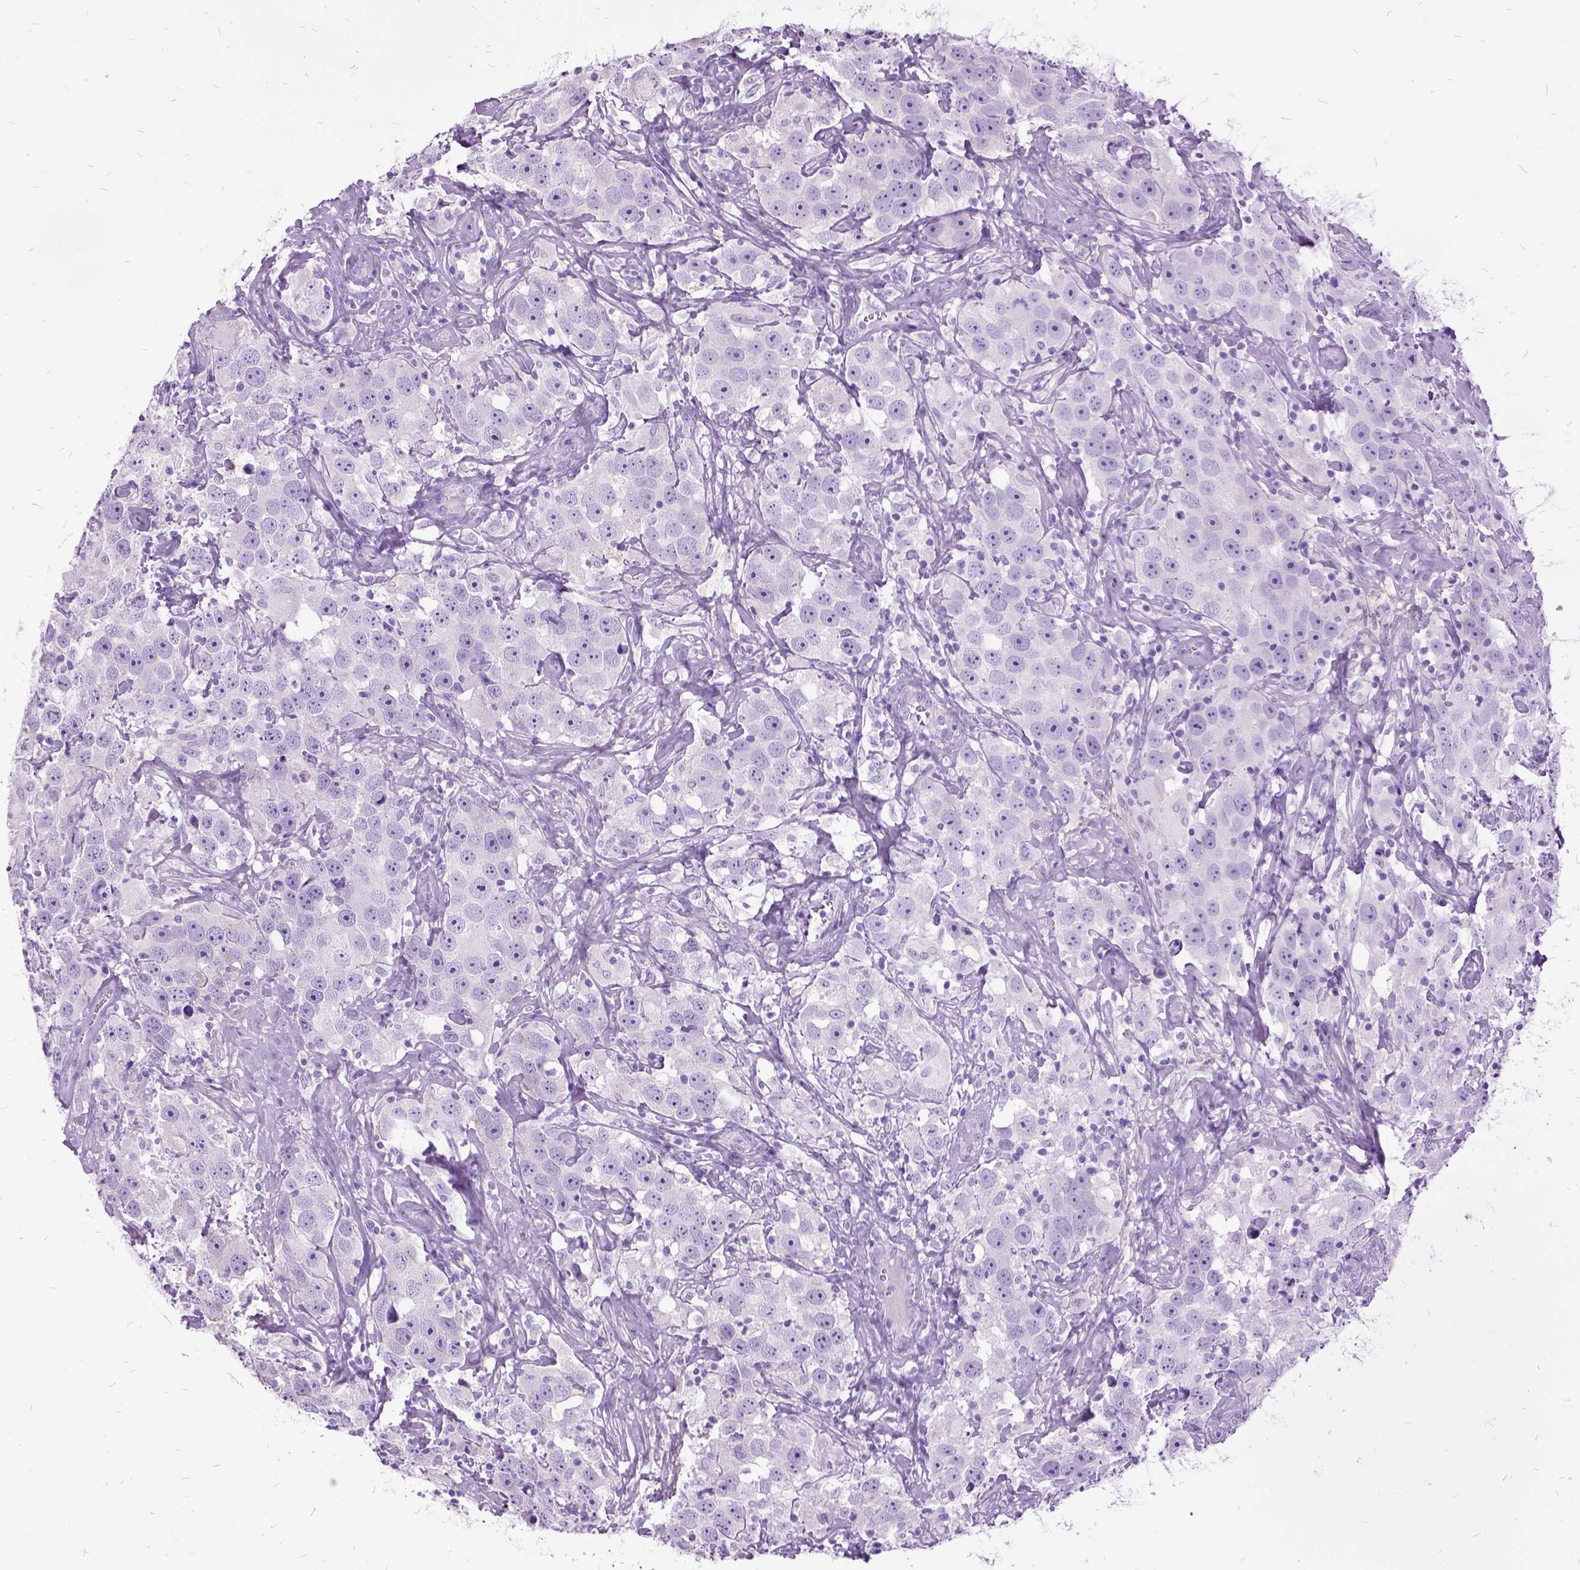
{"staining": {"intensity": "negative", "quantity": "none", "location": "none"}, "tissue": "testis cancer", "cell_type": "Tumor cells", "image_type": "cancer", "snomed": [{"axis": "morphology", "description": "Seminoma, NOS"}, {"axis": "topography", "description": "Testis"}], "caption": "A micrograph of human testis cancer is negative for staining in tumor cells.", "gene": "MME", "patient": {"sex": "male", "age": 49}}